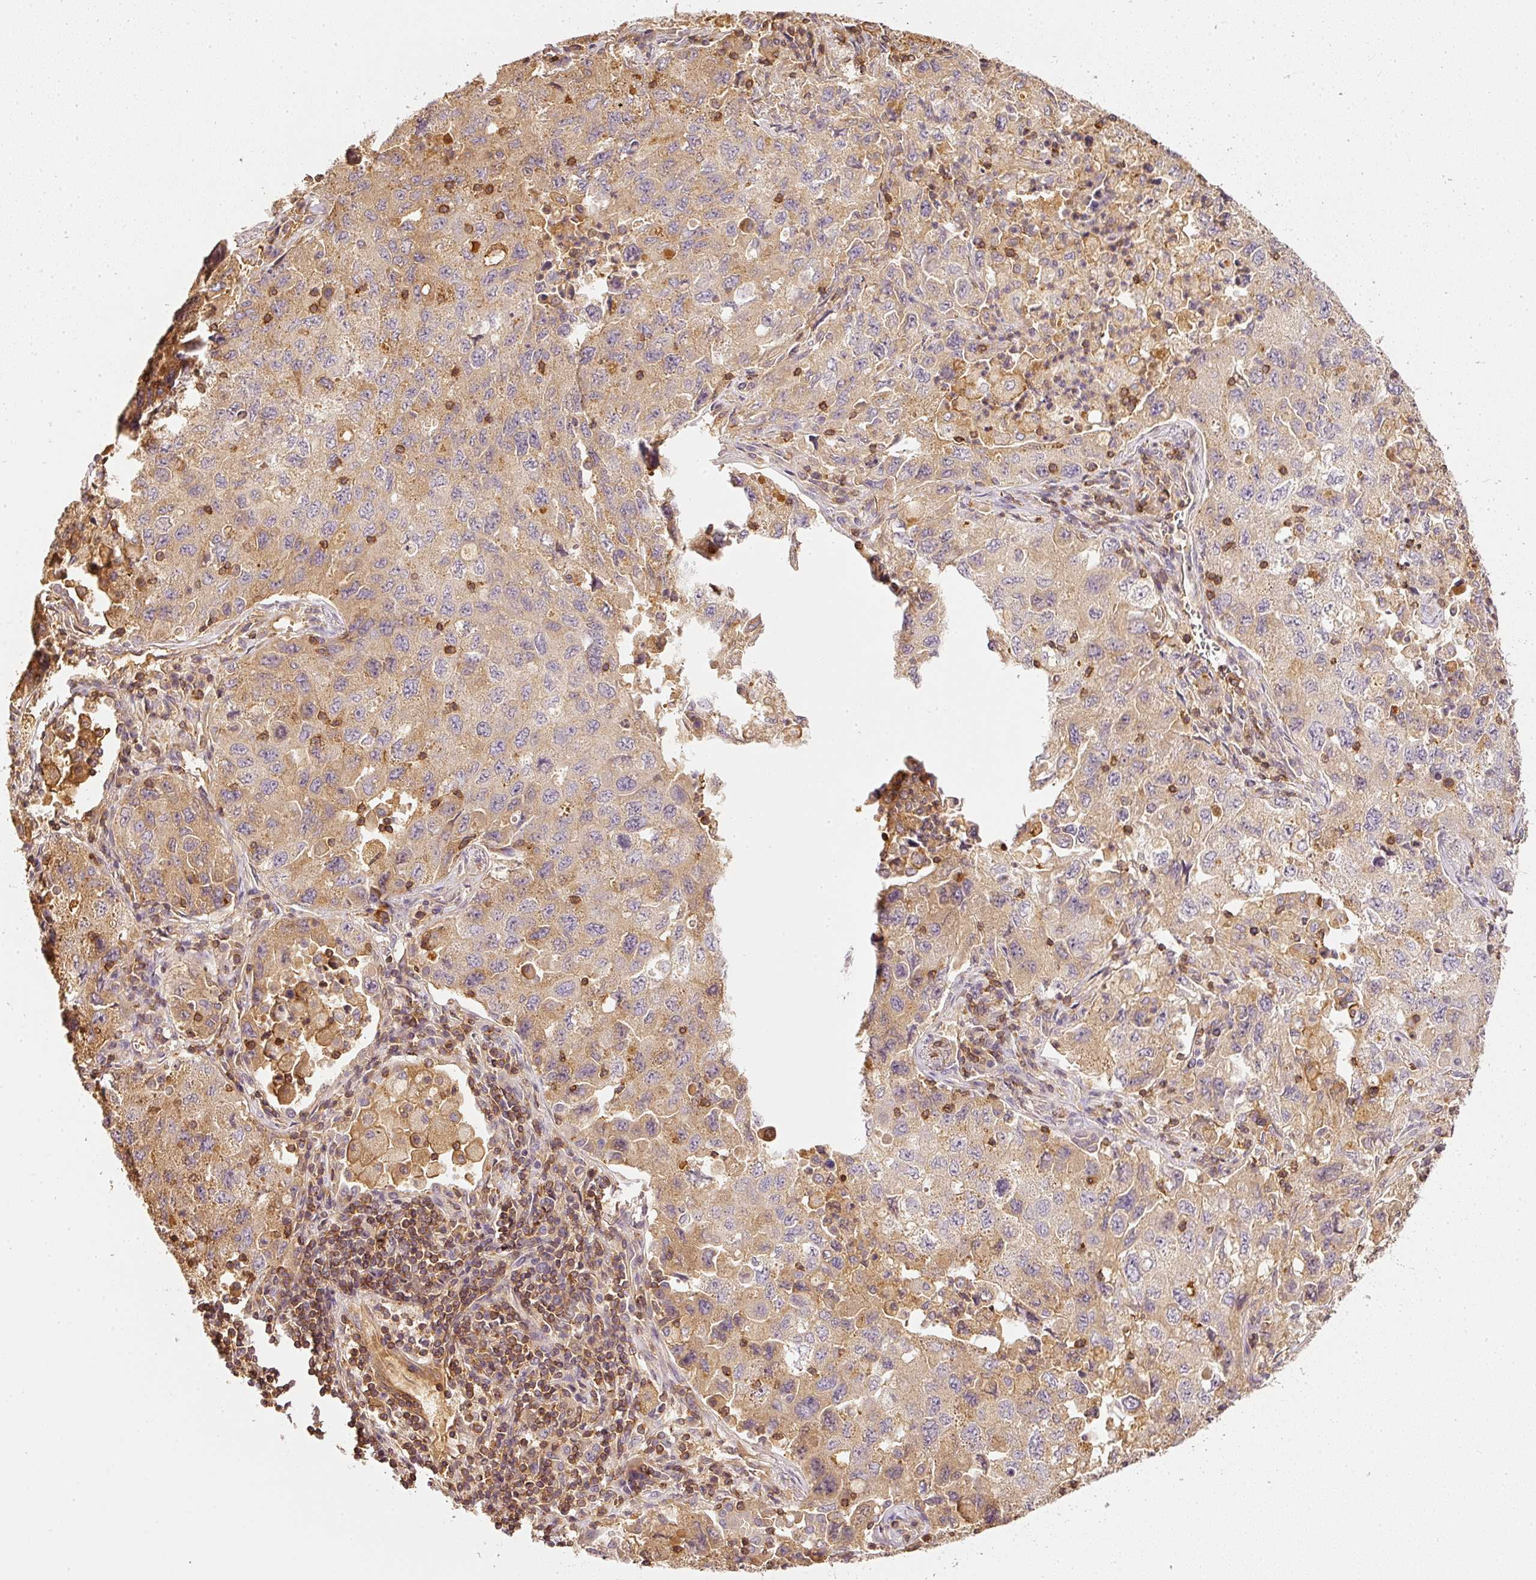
{"staining": {"intensity": "weak", "quantity": "25%-75%", "location": "cytoplasmic/membranous"}, "tissue": "lung cancer", "cell_type": "Tumor cells", "image_type": "cancer", "snomed": [{"axis": "morphology", "description": "Adenocarcinoma, NOS"}, {"axis": "topography", "description": "Lung"}], "caption": "Immunohistochemistry photomicrograph of neoplastic tissue: human lung cancer (adenocarcinoma) stained using IHC displays low levels of weak protein expression localized specifically in the cytoplasmic/membranous of tumor cells, appearing as a cytoplasmic/membranous brown color.", "gene": "EVL", "patient": {"sex": "female", "age": 57}}